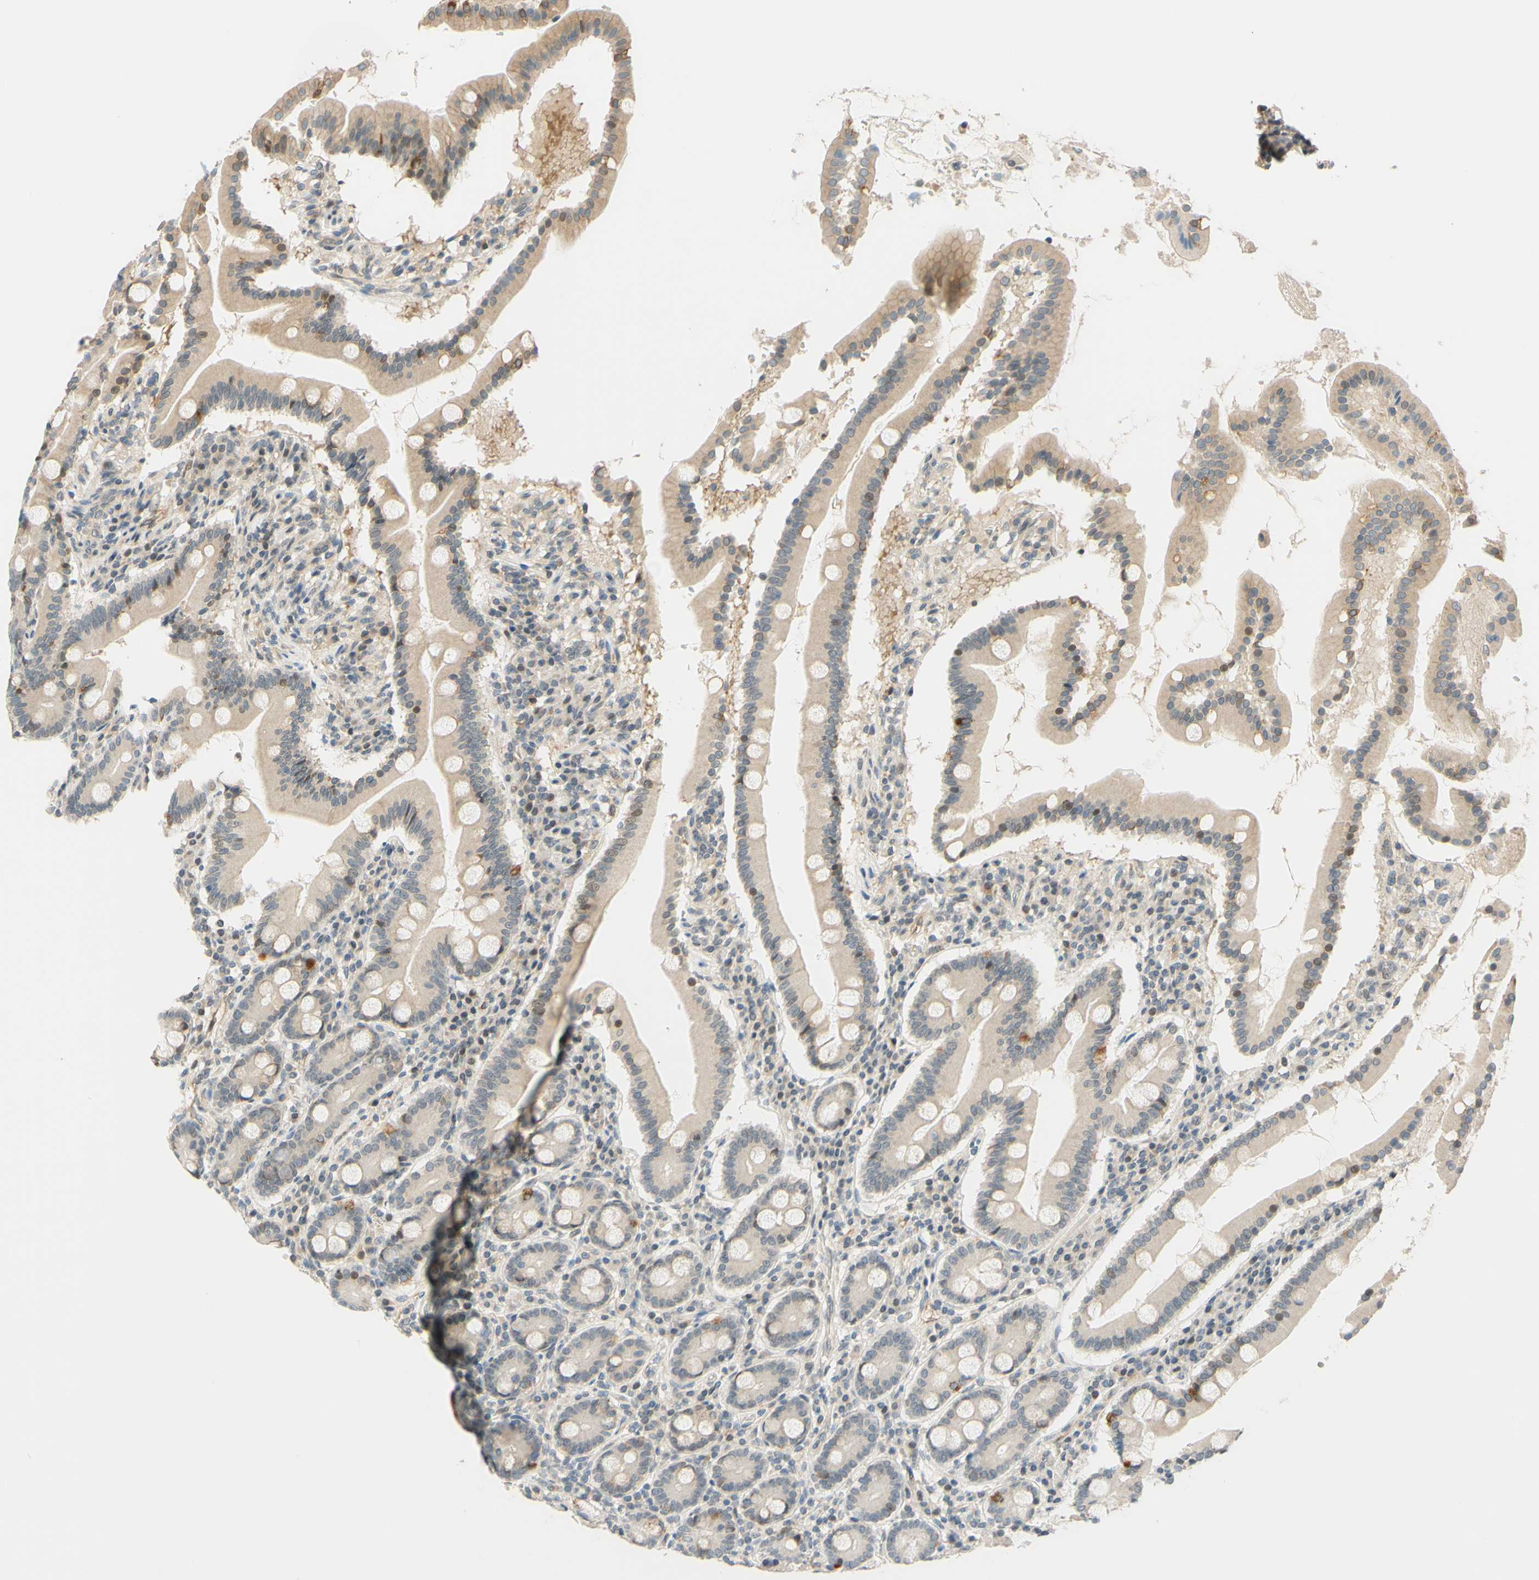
{"staining": {"intensity": "moderate", "quantity": ">75%", "location": "cytoplasmic/membranous"}, "tissue": "duodenum", "cell_type": "Glandular cells", "image_type": "normal", "snomed": [{"axis": "morphology", "description": "Normal tissue, NOS"}, {"axis": "topography", "description": "Duodenum"}], "caption": "Immunohistochemical staining of unremarkable human duodenum shows moderate cytoplasmic/membranous protein expression in approximately >75% of glandular cells.", "gene": "C2CD2L", "patient": {"sex": "male", "age": 50}}